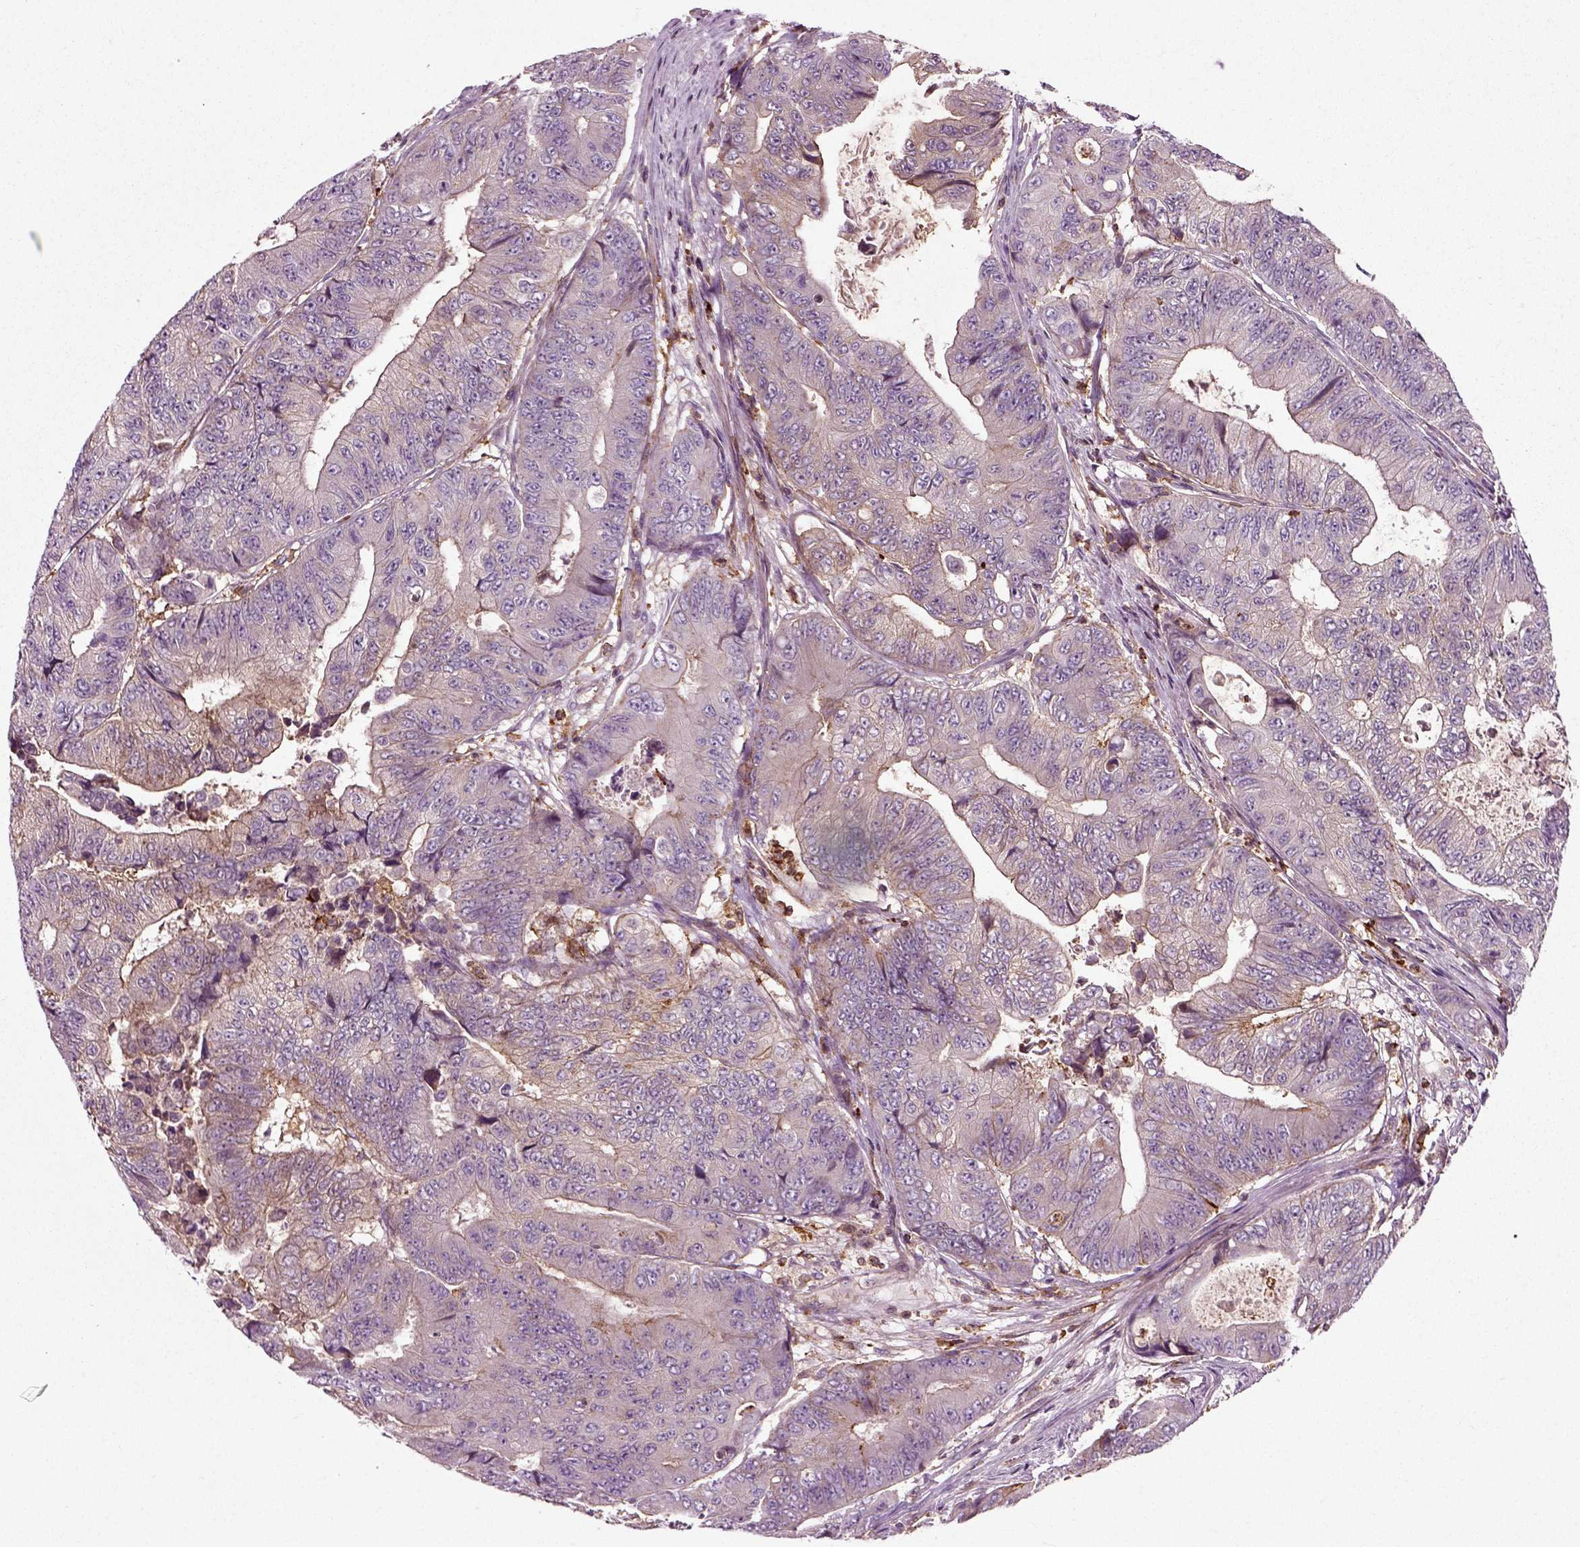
{"staining": {"intensity": "moderate", "quantity": "<25%", "location": "cytoplasmic/membranous"}, "tissue": "colorectal cancer", "cell_type": "Tumor cells", "image_type": "cancer", "snomed": [{"axis": "morphology", "description": "Adenocarcinoma, NOS"}, {"axis": "topography", "description": "Colon"}], "caption": "A histopathology image showing moderate cytoplasmic/membranous staining in about <25% of tumor cells in colorectal cancer (adenocarcinoma), as visualized by brown immunohistochemical staining.", "gene": "RHOF", "patient": {"sex": "female", "age": 48}}